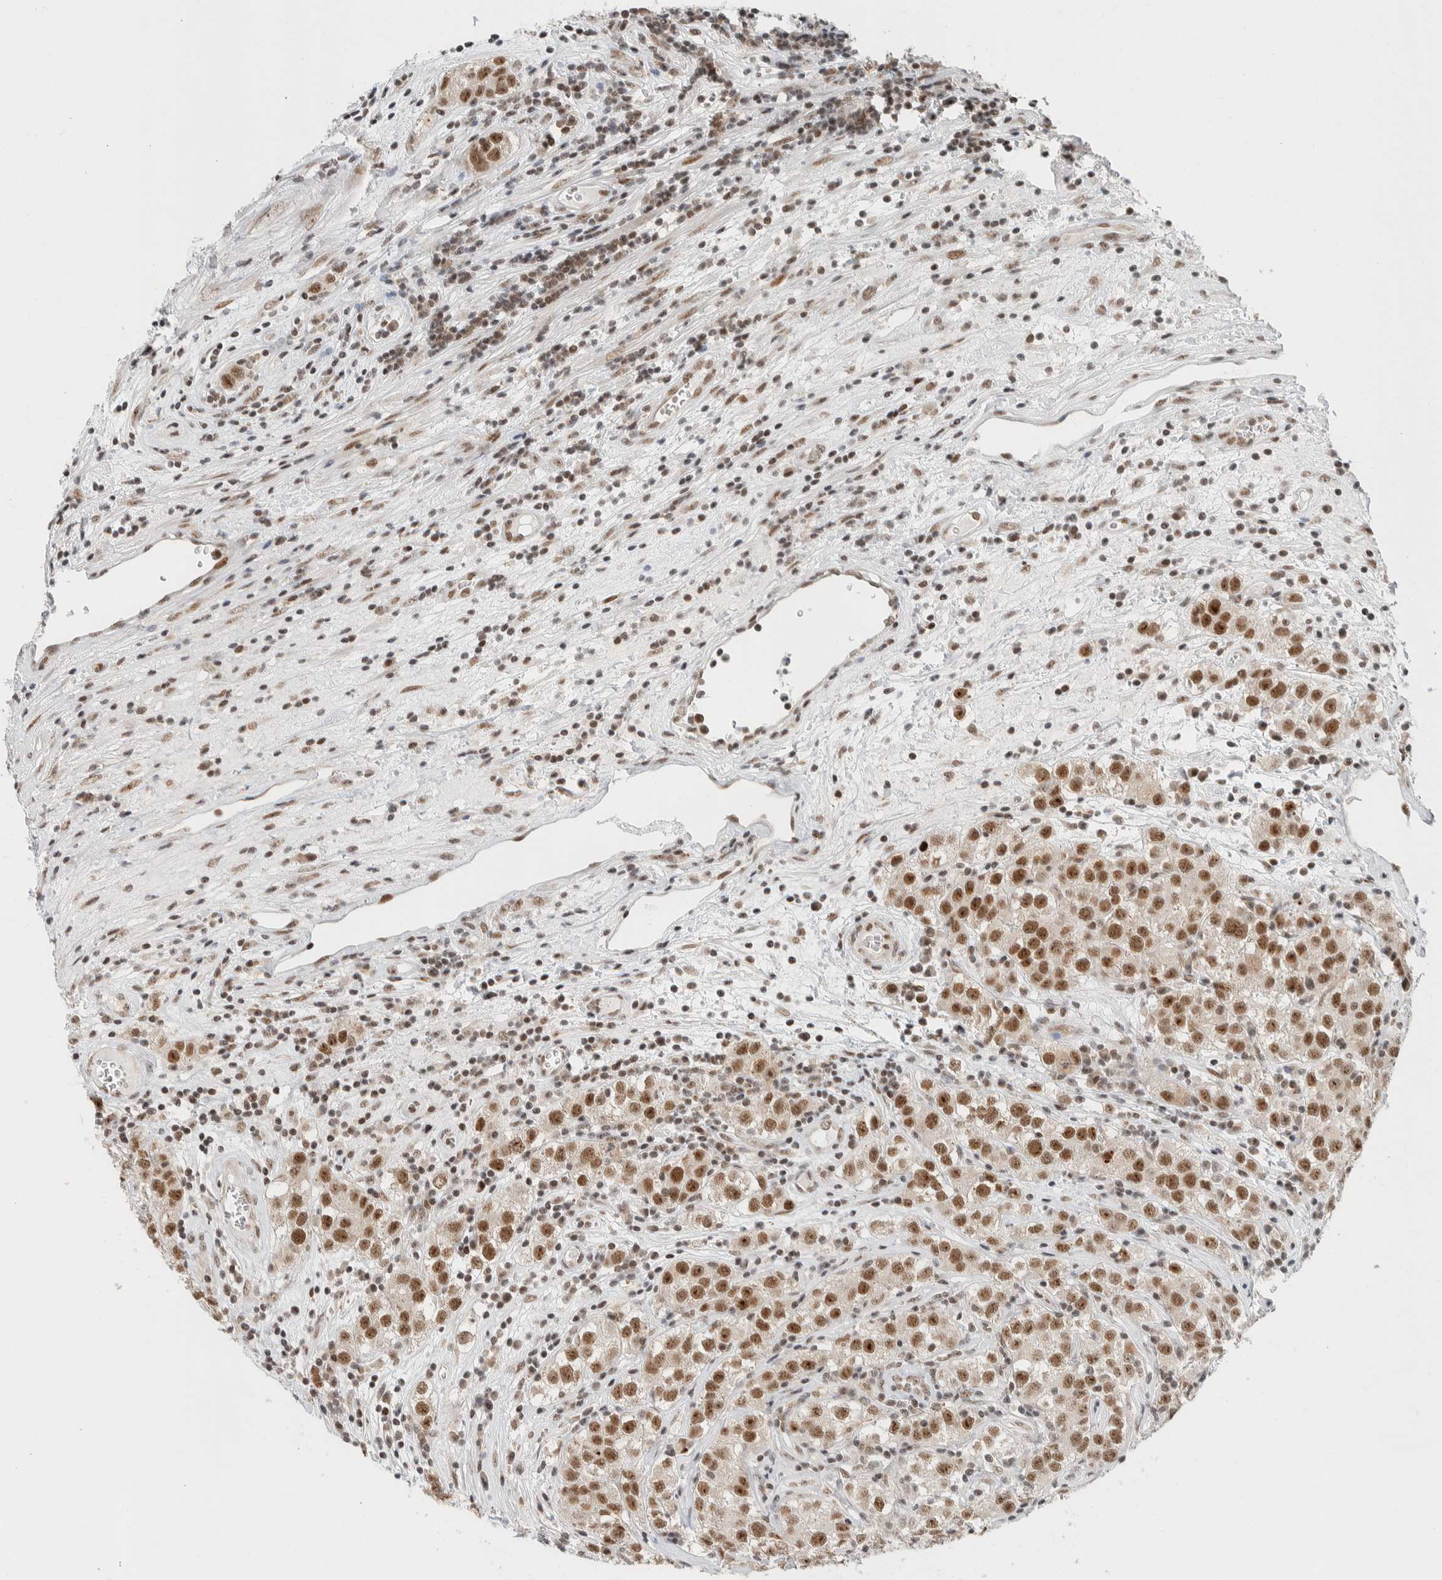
{"staining": {"intensity": "strong", "quantity": ">75%", "location": "nuclear"}, "tissue": "testis cancer", "cell_type": "Tumor cells", "image_type": "cancer", "snomed": [{"axis": "morphology", "description": "Seminoma, NOS"}, {"axis": "morphology", "description": "Carcinoma, Embryonal, NOS"}, {"axis": "topography", "description": "Testis"}], "caption": "A histopathology image showing strong nuclear positivity in approximately >75% of tumor cells in seminoma (testis), as visualized by brown immunohistochemical staining.", "gene": "ZBTB2", "patient": {"sex": "male", "age": 43}}